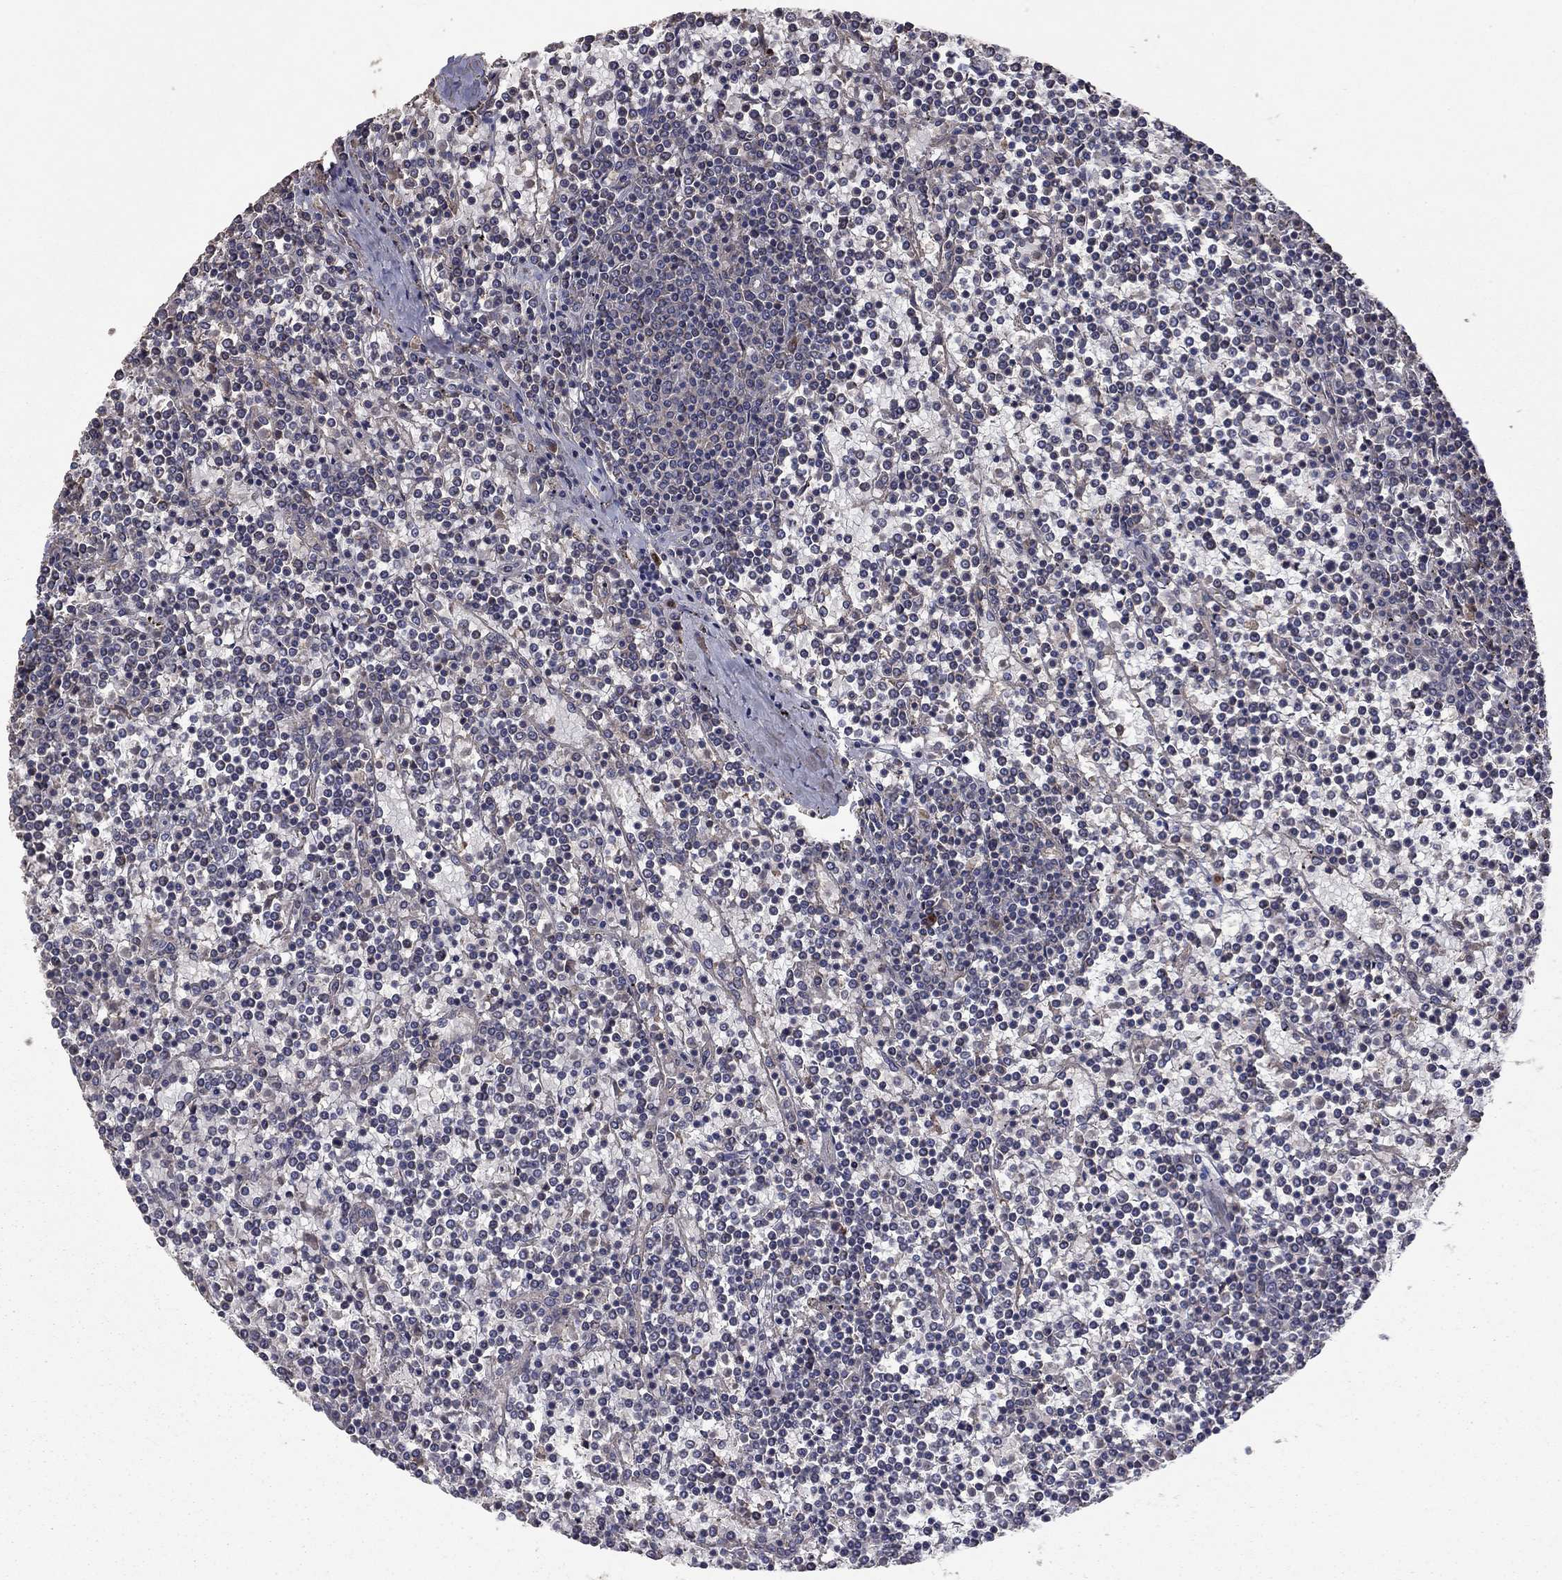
{"staining": {"intensity": "negative", "quantity": "none", "location": "none"}, "tissue": "lymphoma", "cell_type": "Tumor cells", "image_type": "cancer", "snomed": [{"axis": "morphology", "description": "Malignant lymphoma, non-Hodgkin's type, Low grade"}, {"axis": "topography", "description": "Spleen"}], "caption": "Tumor cells are negative for protein expression in human low-grade malignant lymphoma, non-Hodgkin's type.", "gene": "FLT4", "patient": {"sex": "female", "age": 19}}